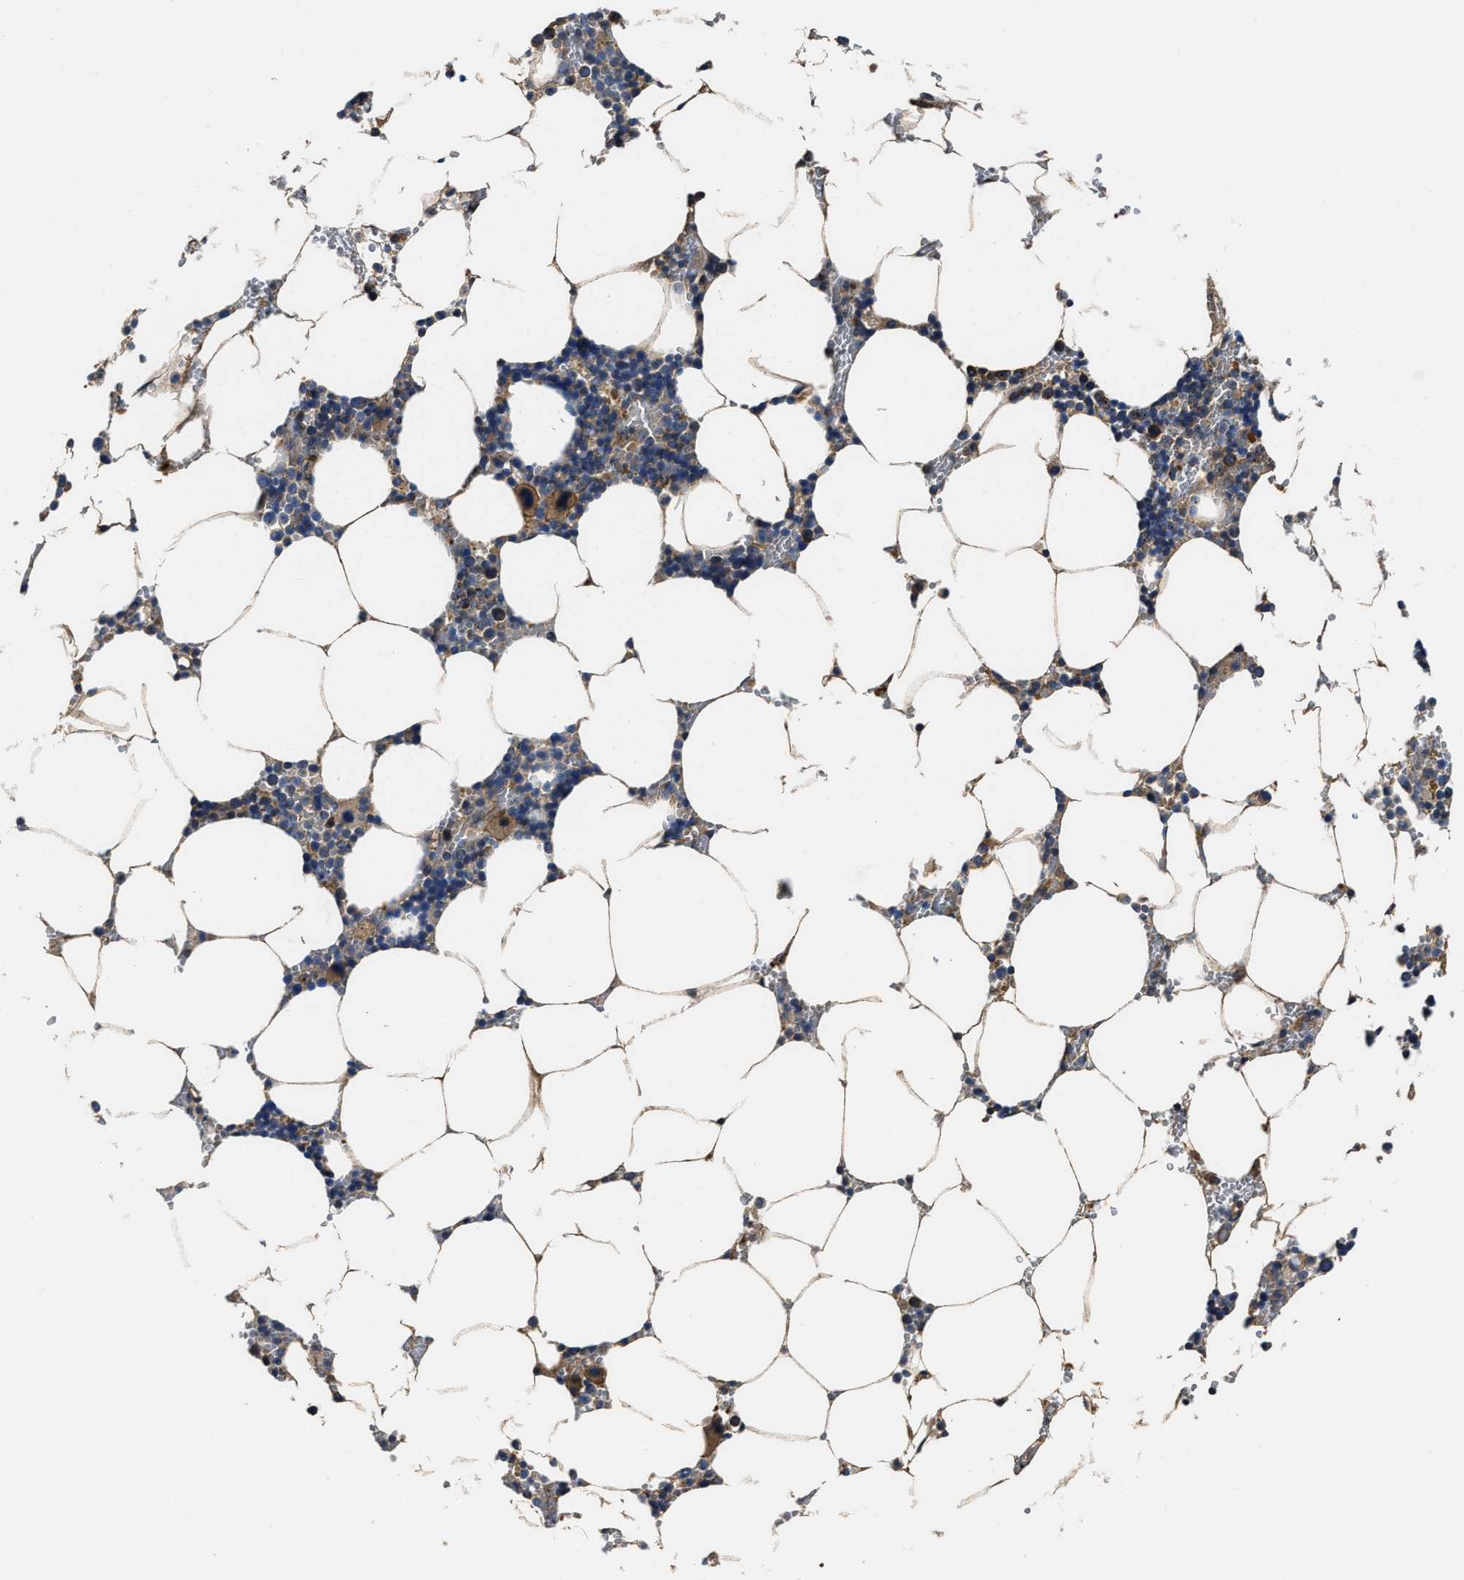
{"staining": {"intensity": "moderate", "quantity": "<25%", "location": "cytoplasmic/membranous"}, "tissue": "bone marrow", "cell_type": "Hematopoietic cells", "image_type": "normal", "snomed": [{"axis": "morphology", "description": "Normal tissue, NOS"}, {"axis": "topography", "description": "Bone marrow"}], "caption": "DAB (3,3'-diaminobenzidine) immunohistochemical staining of unremarkable bone marrow displays moderate cytoplasmic/membranous protein staining in about <25% of hematopoietic cells.", "gene": "PTAR1", "patient": {"sex": "male", "age": 70}}